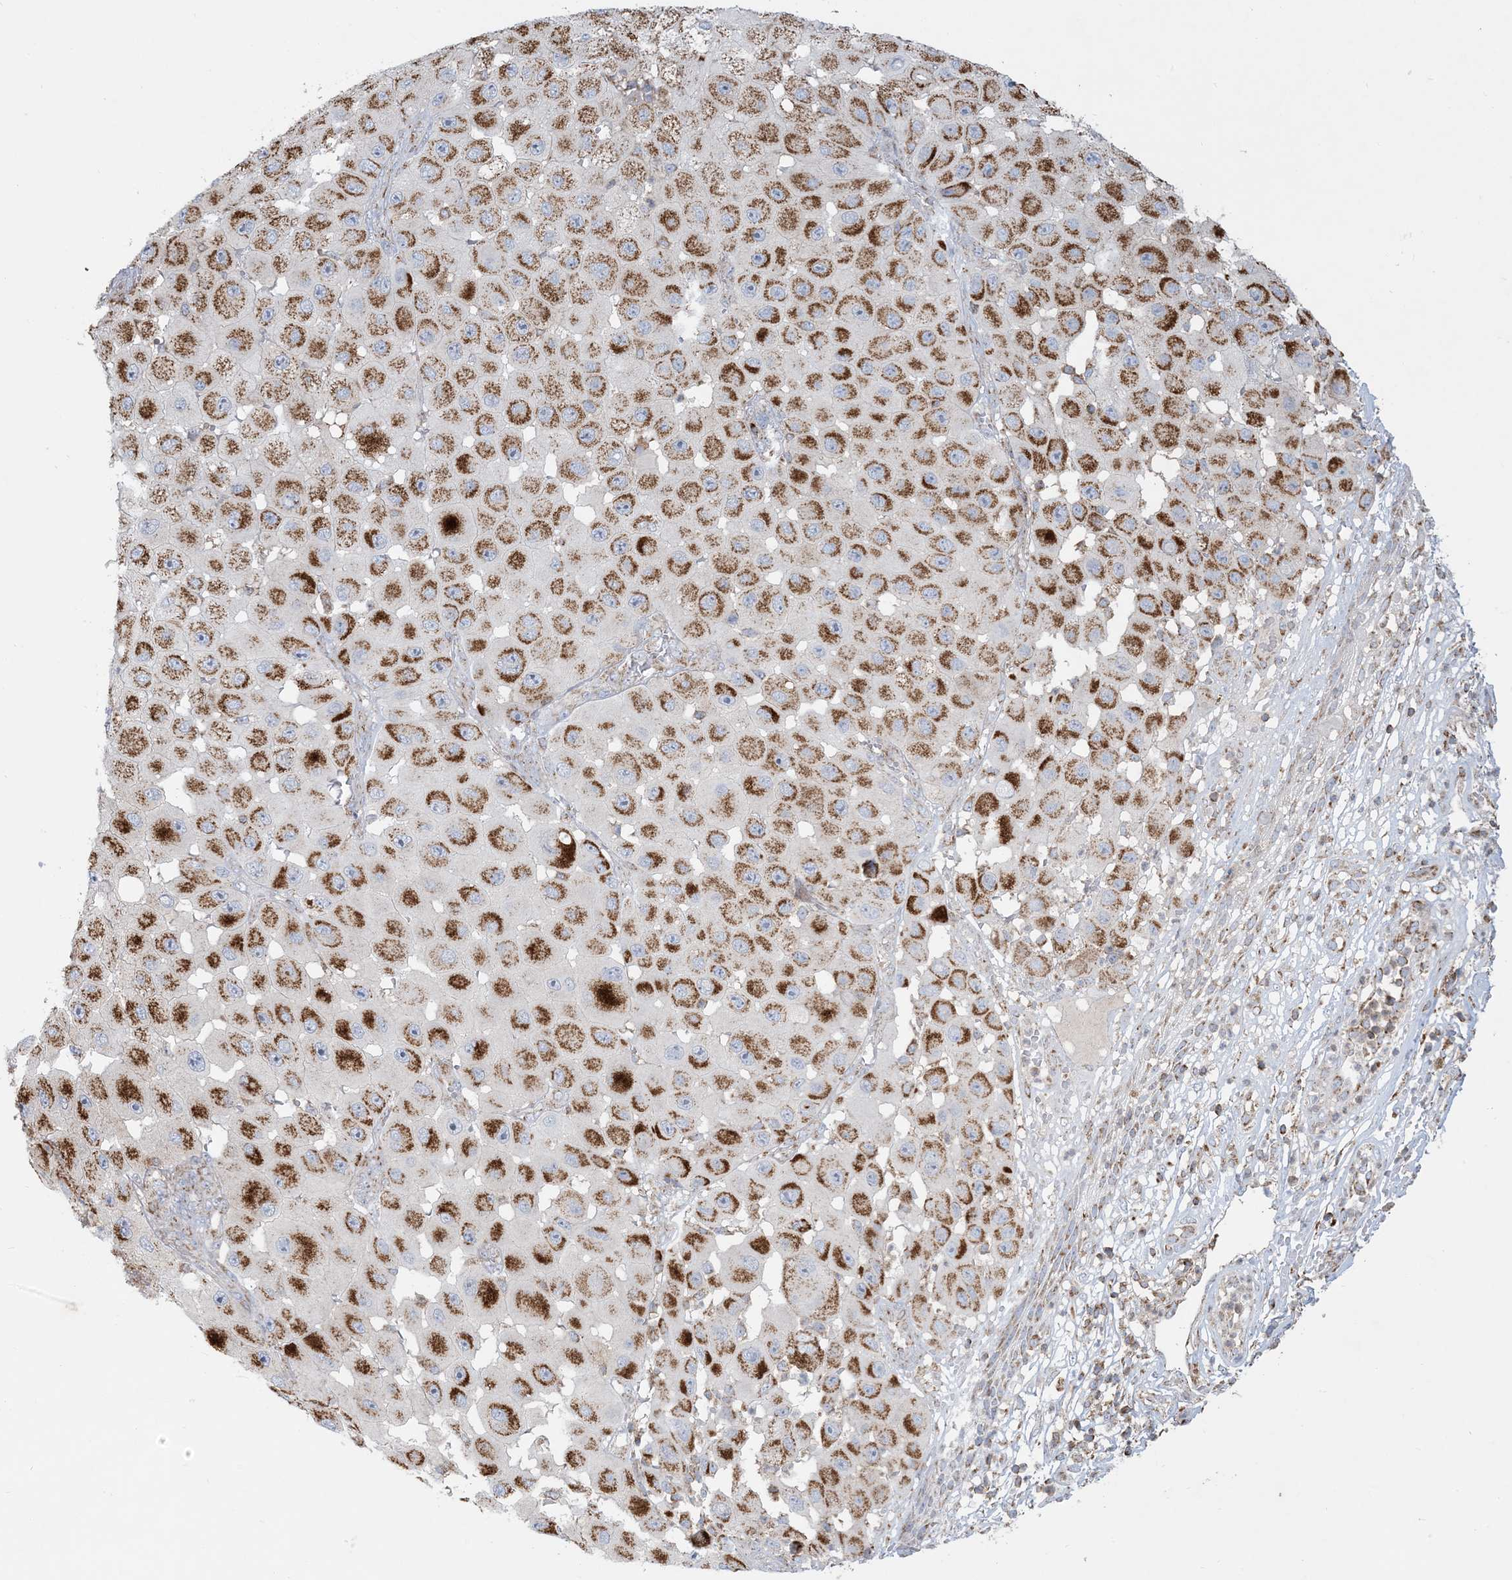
{"staining": {"intensity": "moderate", "quantity": ">75%", "location": "cytoplasmic/membranous"}, "tissue": "melanoma", "cell_type": "Tumor cells", "image_type": "cancer", "snomed": [{"axis": "morphology", "description": "Malignant melanoma, NOS"}, {"axis": "topography", "description": "Skin"}], "caption": "This is an image of immunohistochemistry staining of melanoma, which shows moderate expression in the cytoplasmic/membranous of tumor cells.", "gene": "BEND4", "patient": {"sex": "female", "age": 81}}